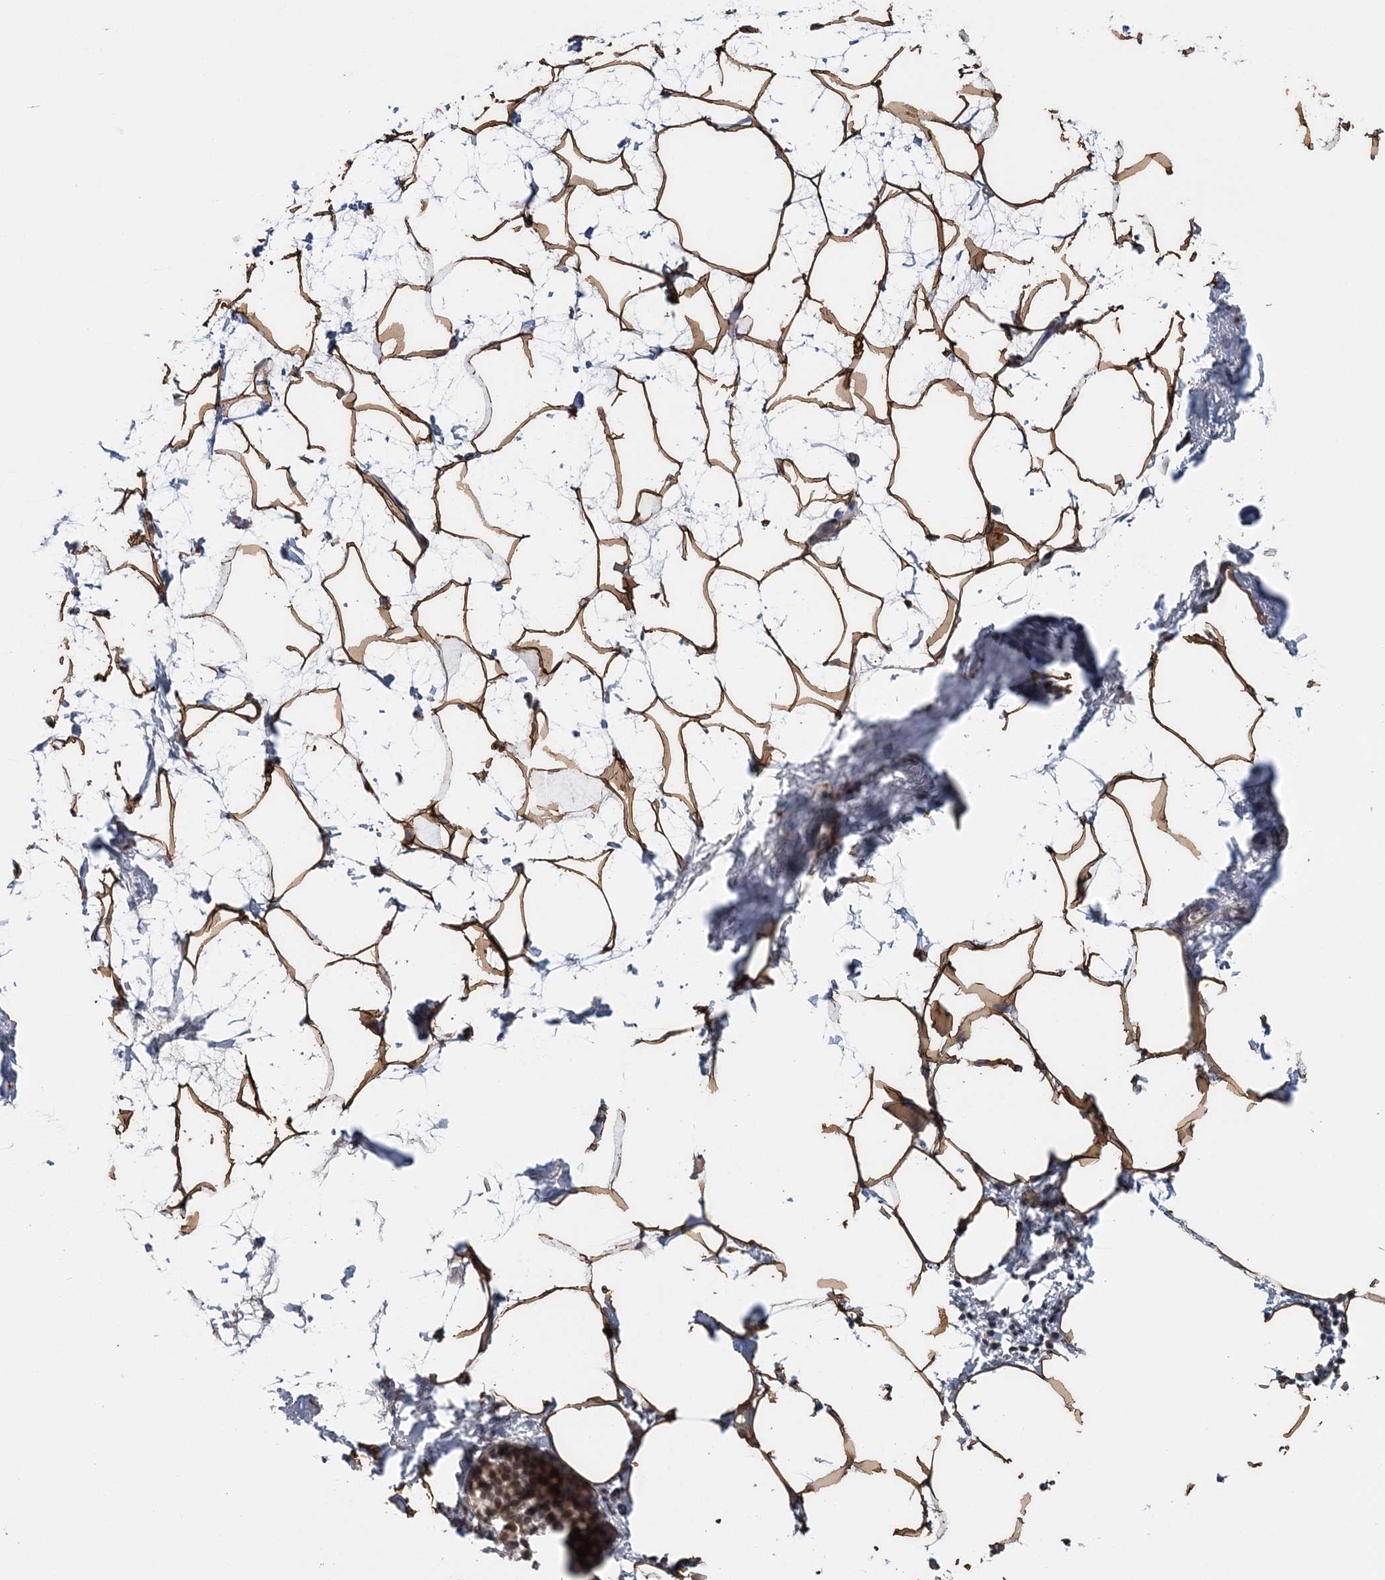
{"staining": {"intensity": "moderate", "quantity": ">75%", "location": "cytoplasmic/membranous"}, "tissue": "breast", "cell_type": "Adipocytes", "image_type": "normal", "snomed": [{"axis": "morphology", "description": "Normal tissue, NOS"}, {"axis": "morphology", "description": "Lobular carcinoma"}, {"axis": "topography", "description": "Breast"}], "caption": "The image displays a brown stain indicating the presence of a protein in the cytoplasmic/membranous of adipocytes in breast. (DAB IHC with brightfield microscopy, high magnification).", "gene": "TSHZ2", "patient": {"sex": "female", "age": 62}}